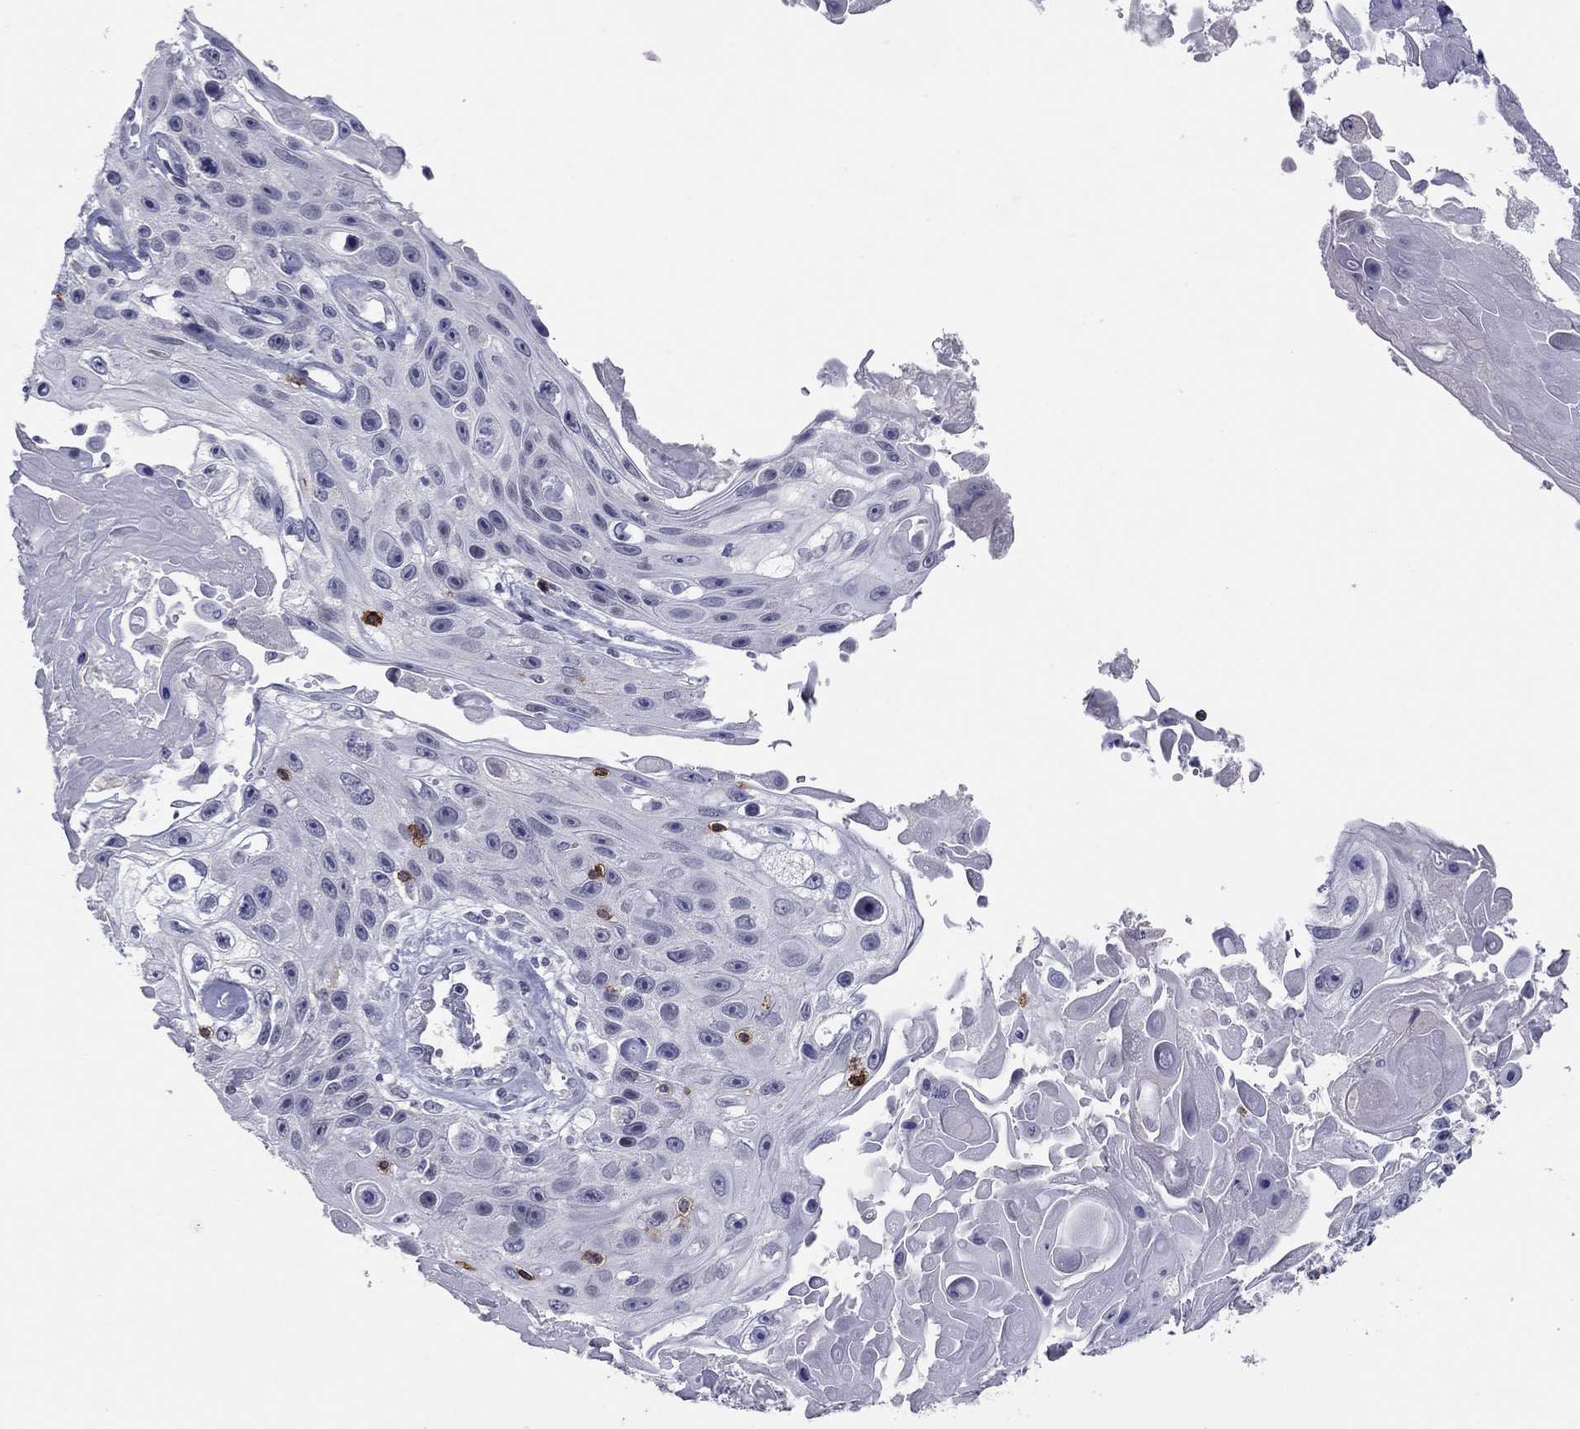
{"staining": {"intensity": "negative", "quantity": "none", "location": "none"}, "tissue": "skin cancer", "cell_type": "Tumor cells", "image_type": "cancer", "snomed": [{"axis": "morphology", "description": "Squamous cell carcinoma, NOS"}, {"axis": "topography", "description": "Skin"}], "caption": "An image of squamous cell carcinoma (skin) stained for a protein shows no brown staining in tumor cells. (DAB IHC with hematoxylin counter stain).", "gene": "ITGAE", "patient": {"sex": "male", "age": 82}}